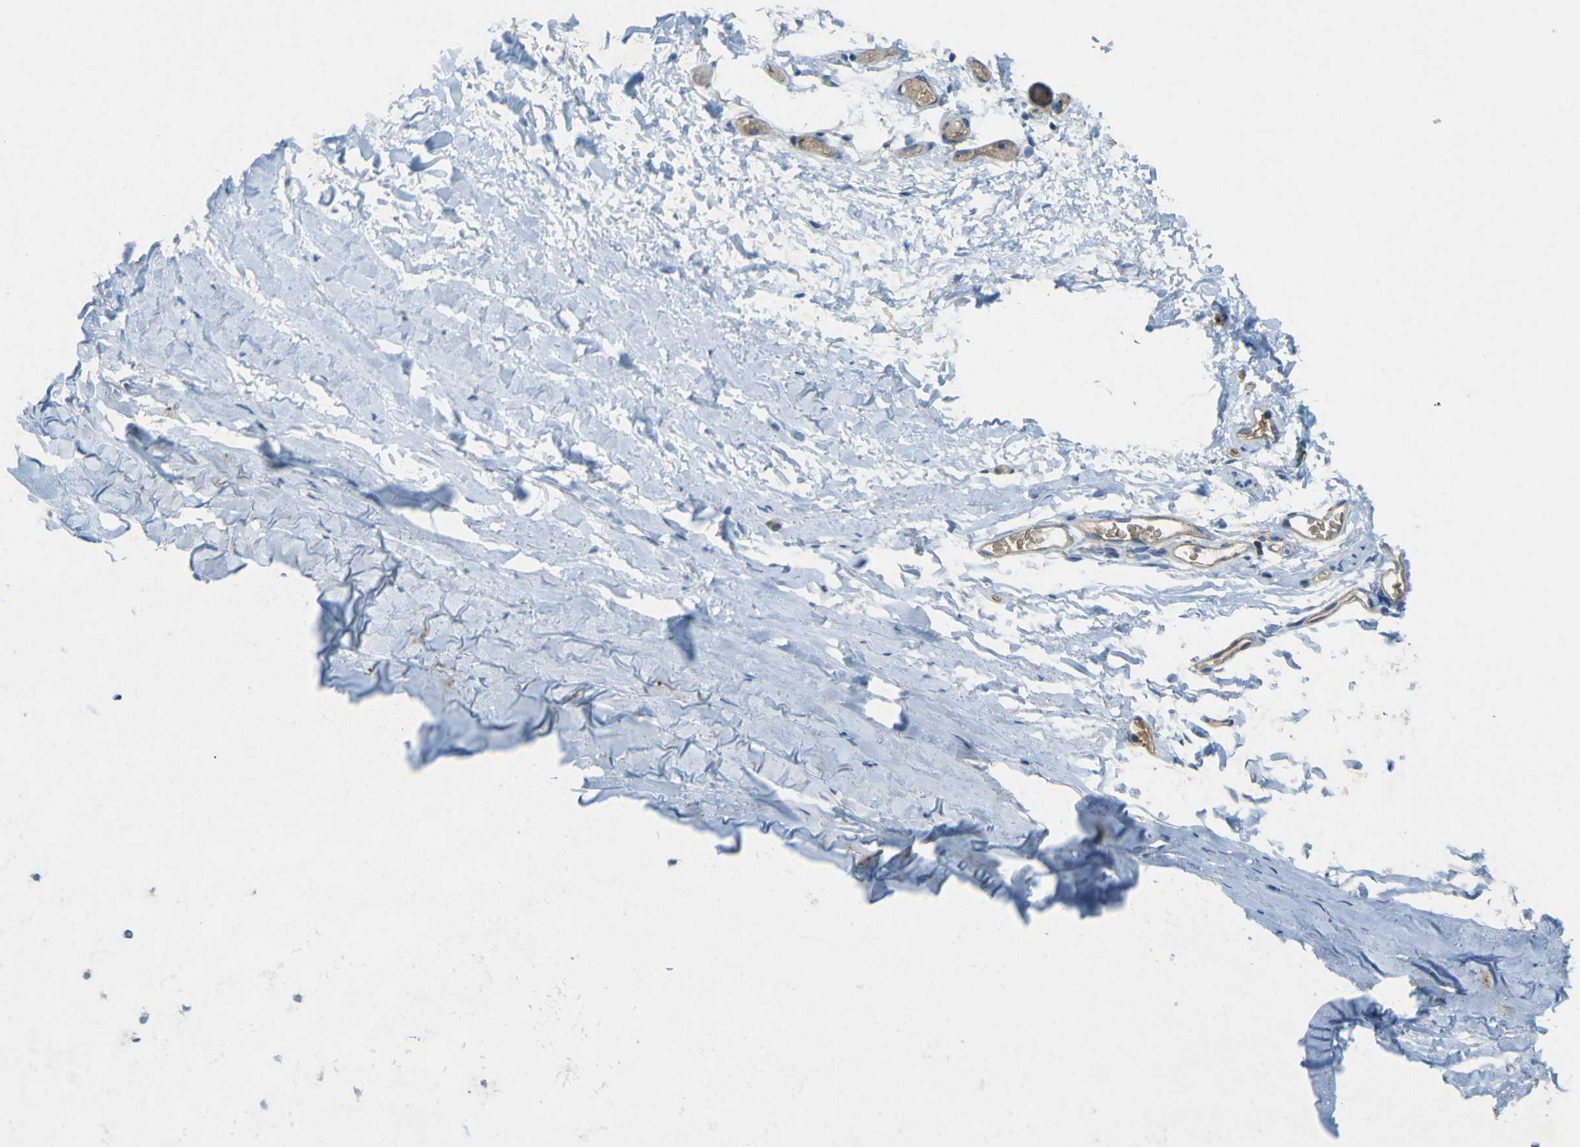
{"staining": {"intensity": "negative", "quantity": "none", "location": "none"}, "tissue": "adipose tissue", "cell_type": "Adipocytes", "image_type": "normal", "snomed": [{"axis": "morphology", "description": "Normal tissue, NOS"}, {"axis": "topography", "description": "Bronchus"}], "caption": "Protein analysis of normal adipose tissue reveals no significant staining in adipocytes. (Brightfield microscopy of DAB (3,3'-diaminobenzidine) immunohistochemistry (IHC) at high magnification).", "gene": "PLXDC1", "patient": {"sex": "female", "age": 73}}